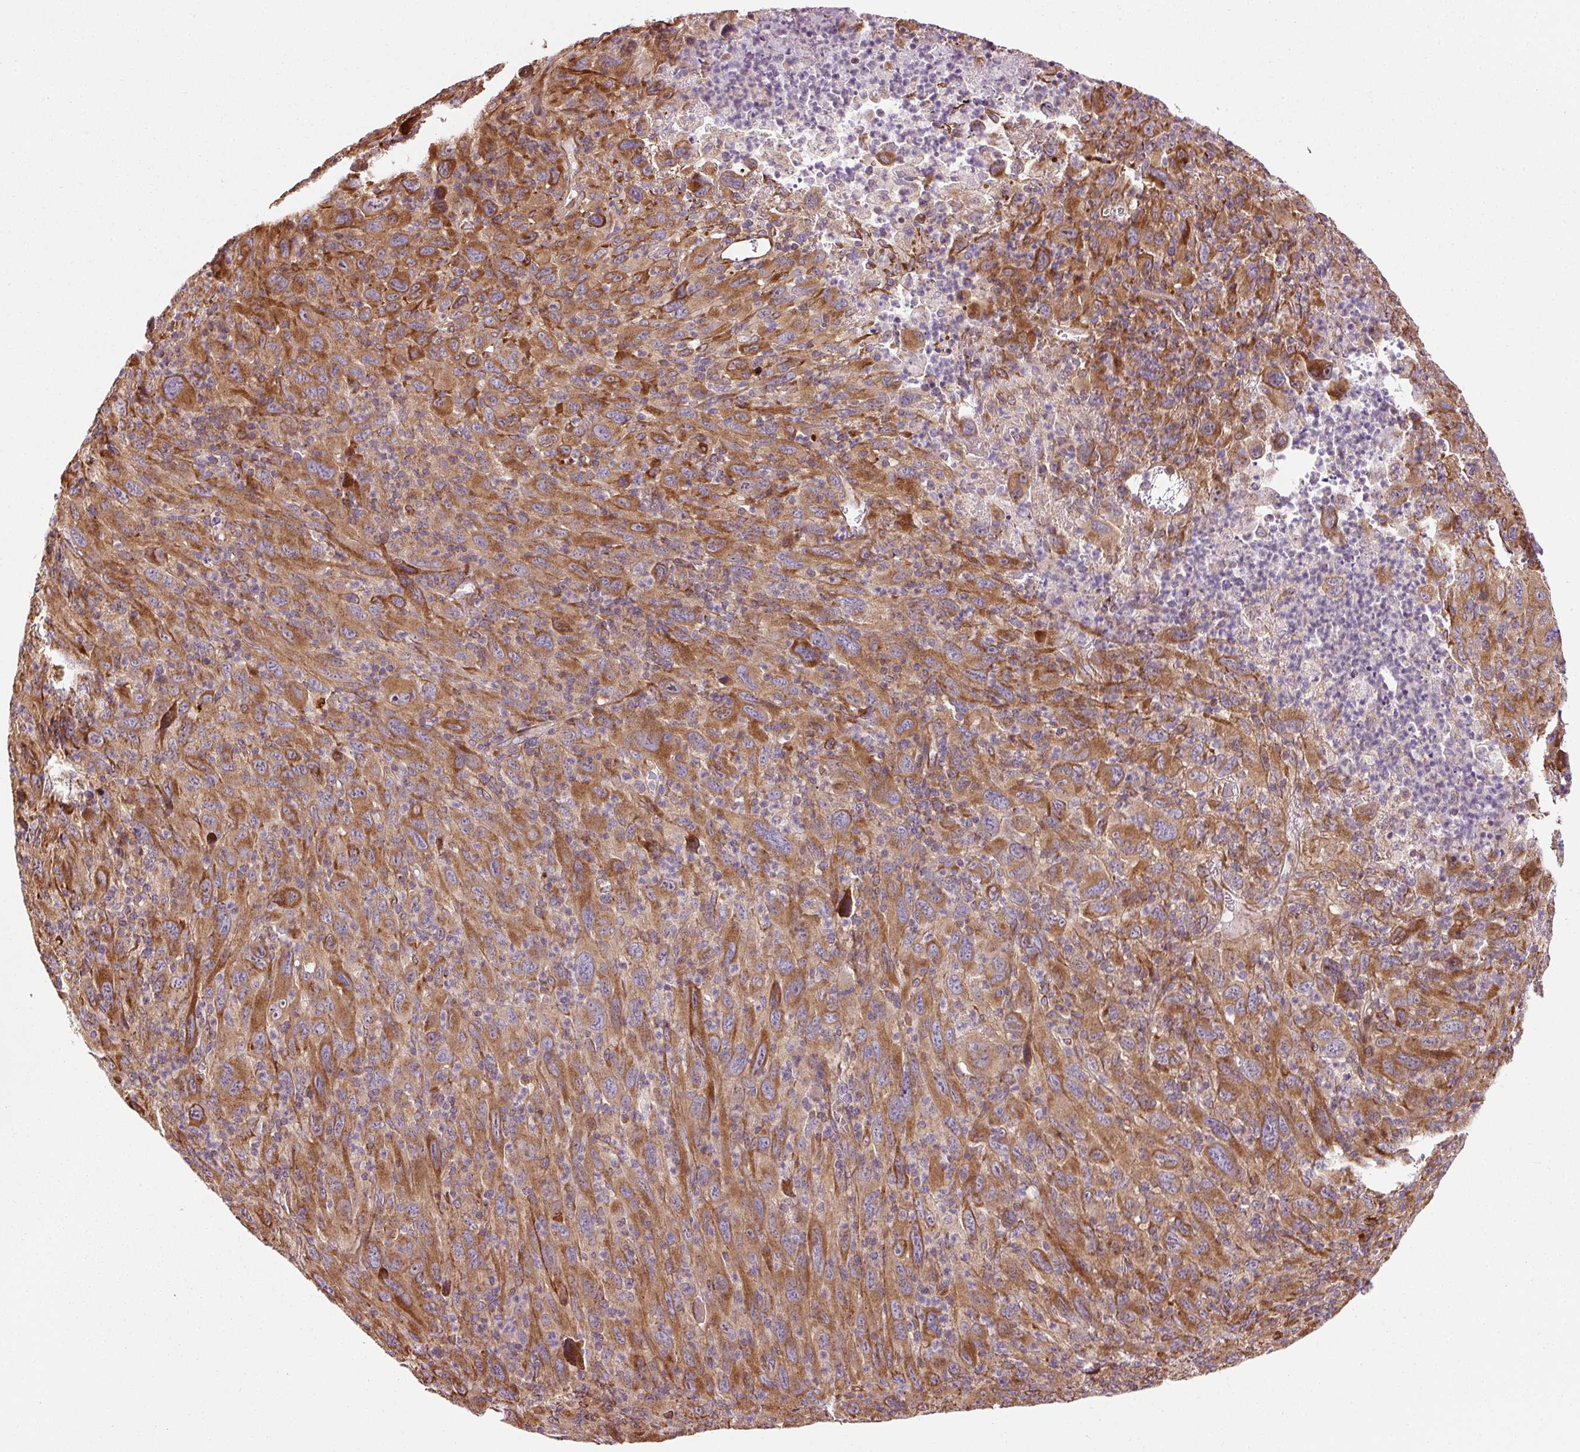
{"staining": {"intensity": "moderate", "quantity": ">75%", "location": "cytoplasmic/membranous"}, "tissue": "melanoma", "cell_type": "Tumor cells", "image_type": "cancer", "snomed": [{"axis": "morphology", "description": "Malignant melanoma, Metastatic site"}, {"axis": "topography", "description": "Skin"}], "caption": "IHC (DAB (3,3'-diaminobenzidine)) staining of human melanoma shows moderate cytoplasmic/membranous protein expression in about >75% of tumor cells.", "gene": "ISCU", "patient": {"sex": "female", "age": 56}}